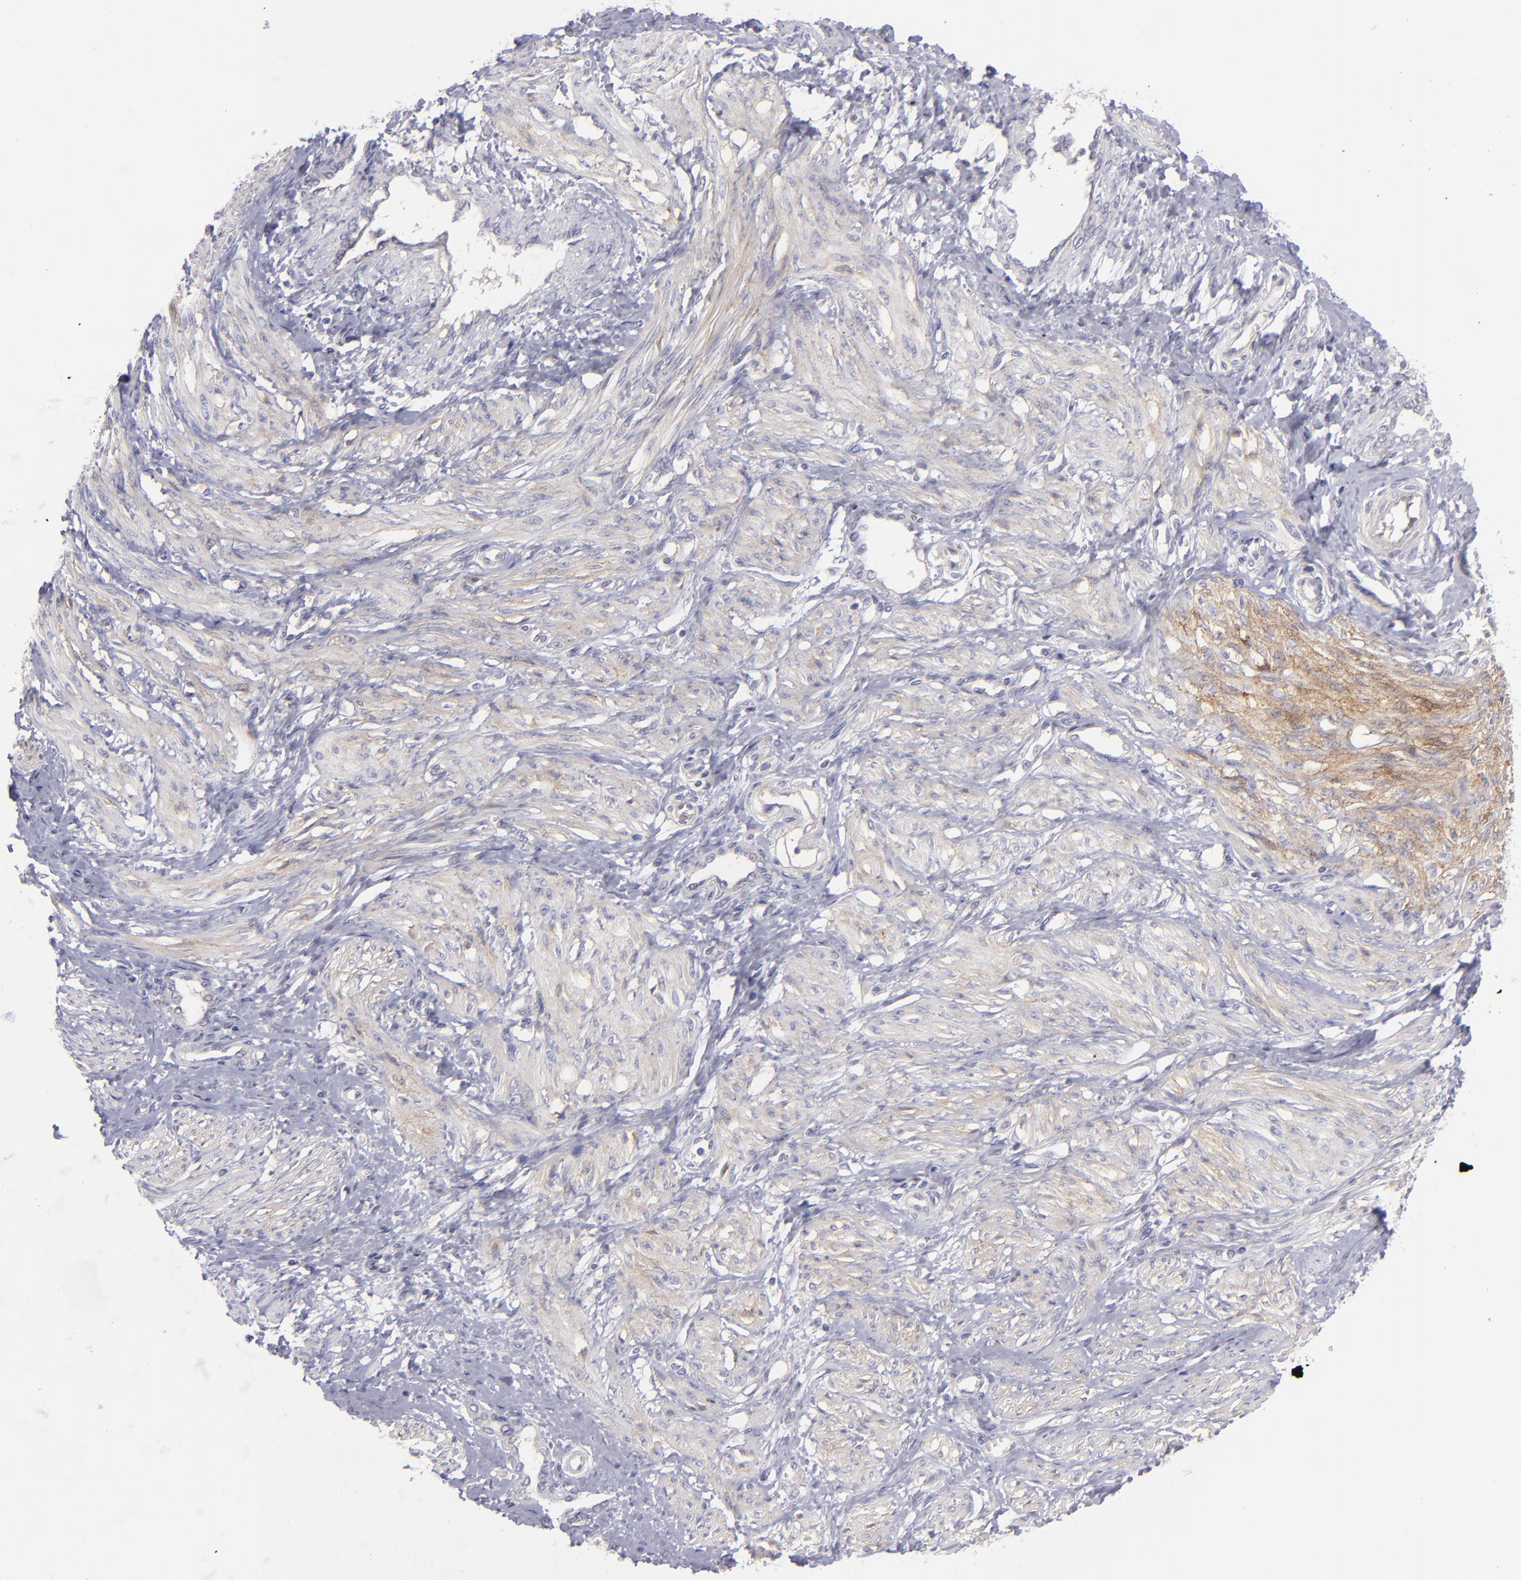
{"staining": {"intensity": "weak", "quantity": "<25%", "location": "cytoplasmic/membranous"}, "tissue": "smooth muscle", "cell_type": "Smooth muscle cells", "image_type": "normal", "snomed": [{"axis": "morphology", "description": "Normal tissue, NOS"}, {"axis": "topography", "description": "Smooth muscle"}, {"axis": "topography", "description": "Uterus"}], "caption": "DAB immunohistochemical staining of benign smooth muscle reveals no significant staining in smooth muscle cells. (DAB (3,3'-diaminobenzidine) immunohistochemistry with hematoxylin counter stain).", "gene": "BSG", "patient": {"sex": "female", "age": 39}}